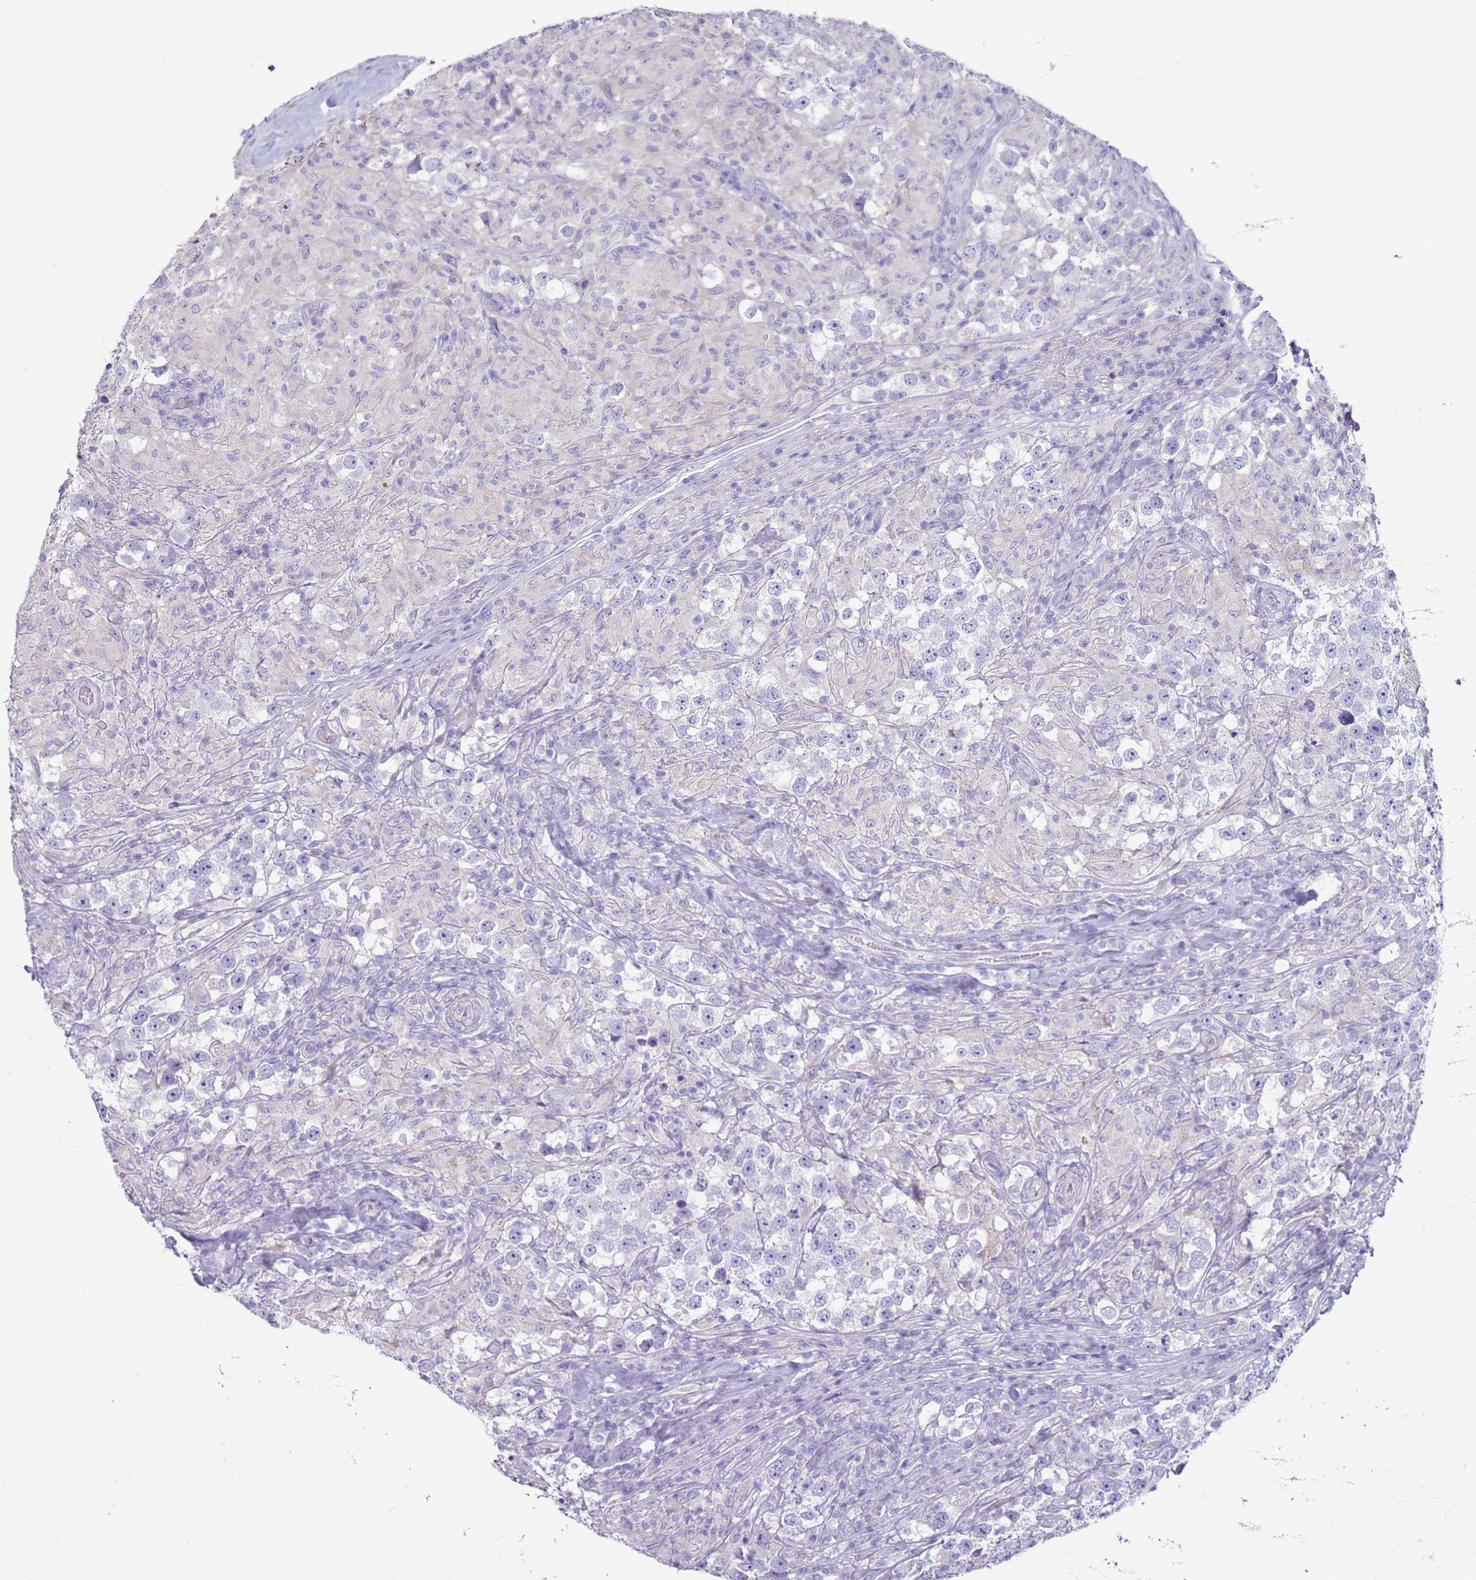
{"staining": {"intensity": "negative", "quantity": "none", "location": "none"}, "tissue": "testis cancer", "cell_type": "Tumor cells", "image_type": "cancer", "snomed": [{"axis": "morphology", "description": "Seminoma, NOS"}, {"axis": "topography", "description": "Testis"}], "caption": "High power microscopy histopathology image of an immunohistochemistry image of testis cancer, revealing no significant staining in tumor cells.", "gene": "NPAP1", "patient": {"sex": "male", "age": 46}}